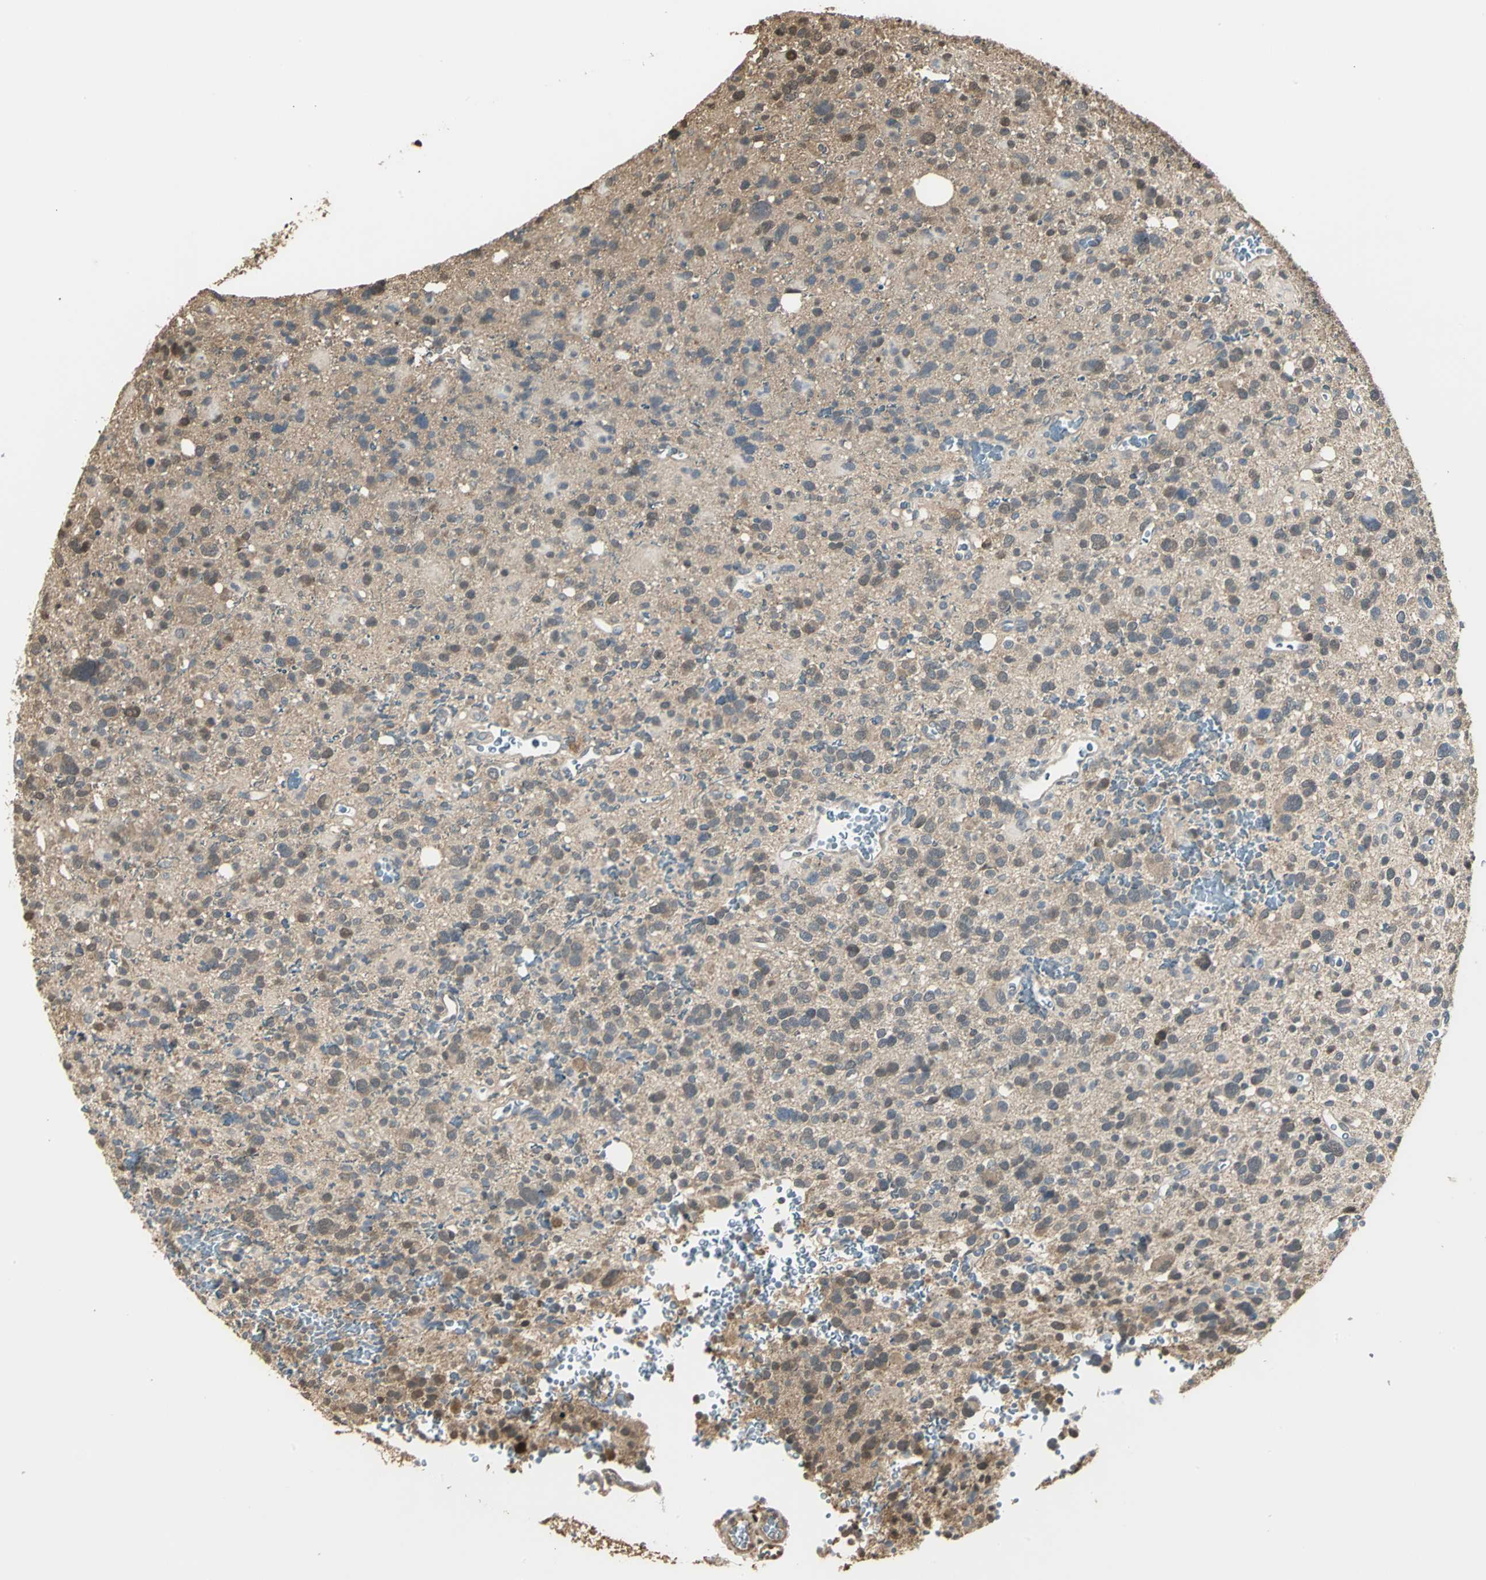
{"staining": {"intensity": "moderate", "quantity": ">75%", "location": "cytoplasmic/membranous,nuclear"}, "tissue": "glioma", "cell_type": "Tumor cells", "image_type": "cancer", "snomed": [{"axis": "morphology", "description": "Glioma, malignant, High grade"}, {"axis": "topography", "description": "Brain"}], "caption": "Immunohistochemical staining of human malignant high-grade glioma demonstrates moderate cytoplasmic/membranous and nuclear protein staining in approximately >75% of tumor cells.", "gene": "PARK7", "patient": {"sex": "male", "age": 48}}